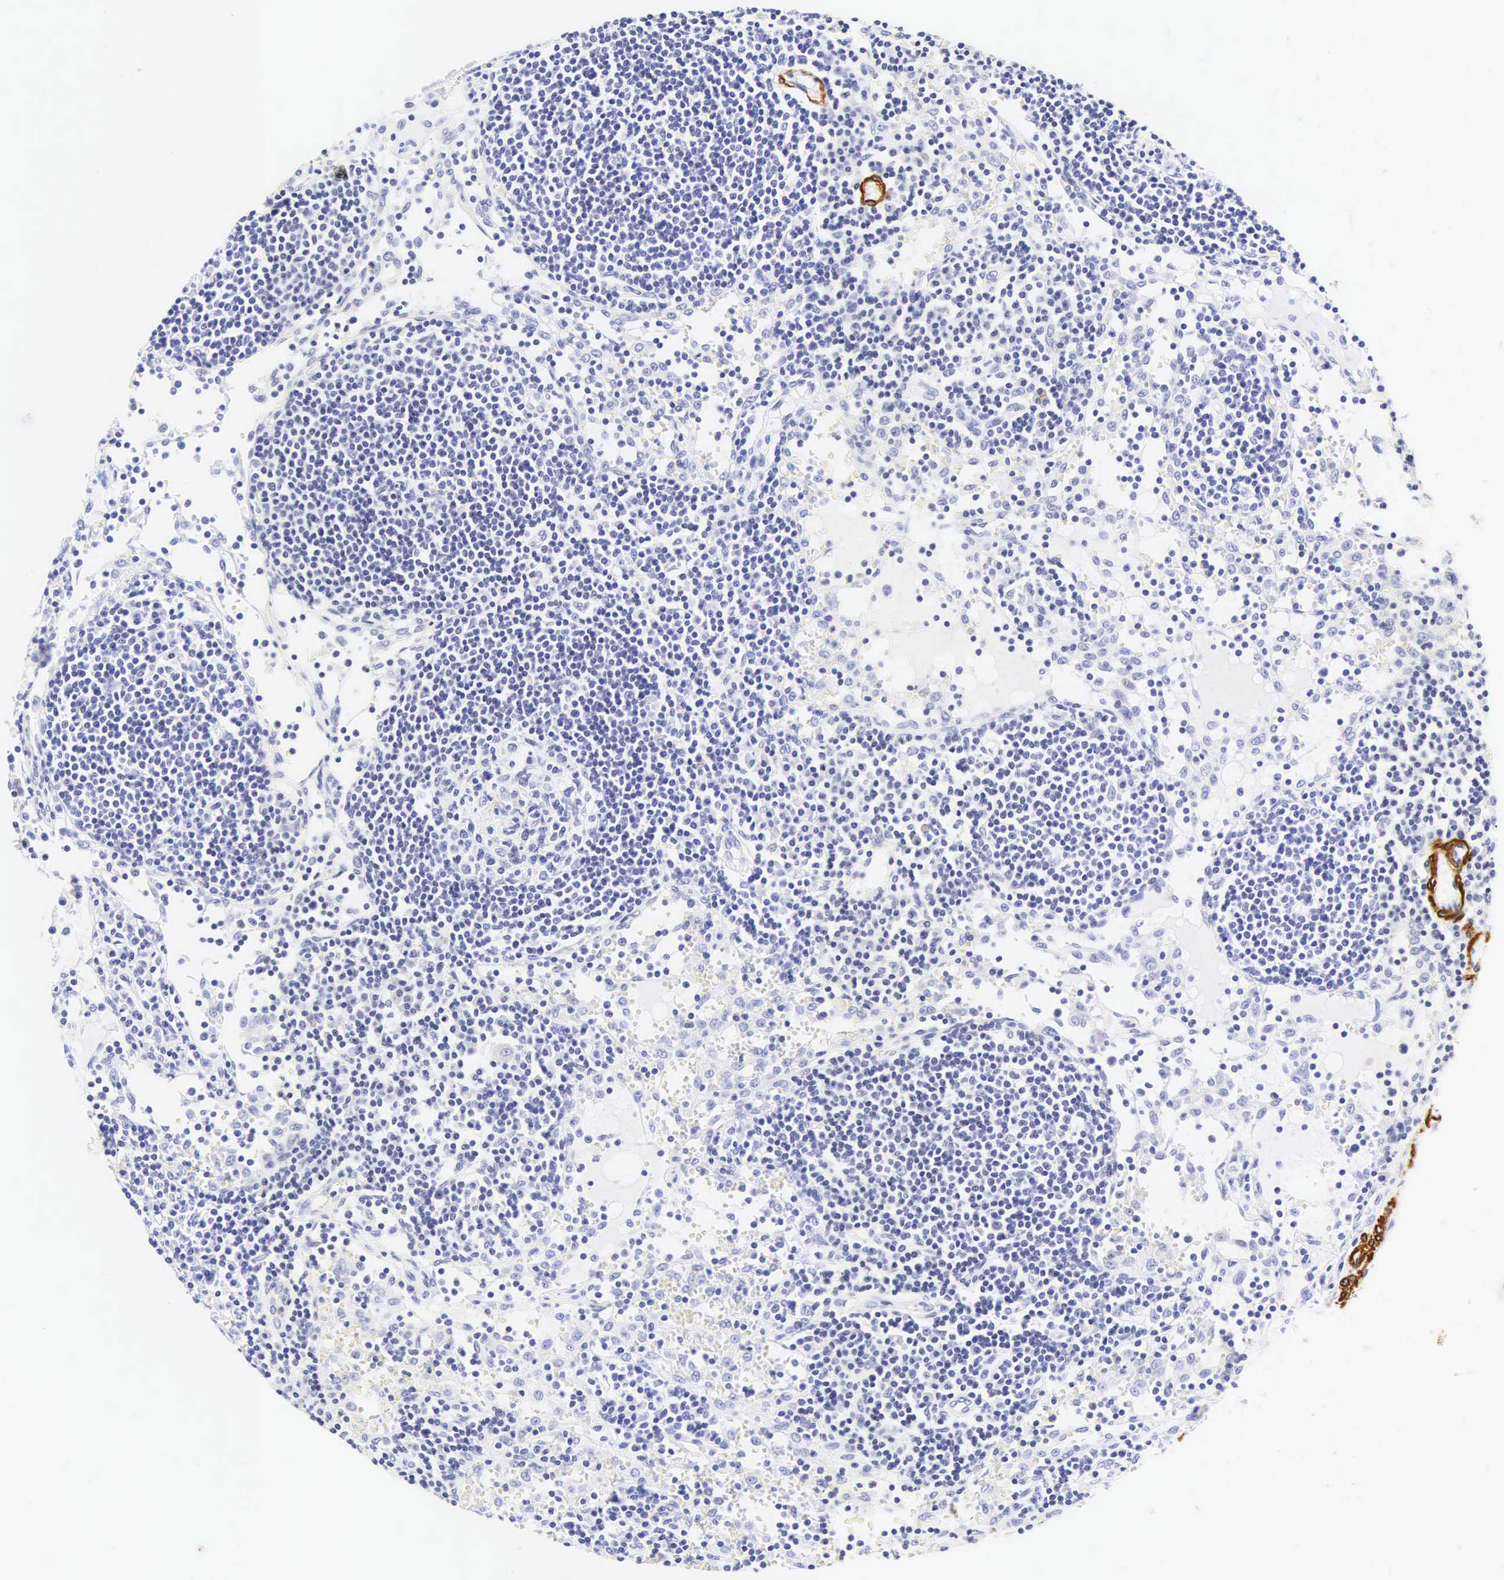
{"staining": {"intensity": "negative", "quantity": "none", "location": "none"}, "tissue": "lymph node", "cell_type": "Germinal center cells", "image_type": "normal", "snomed": [{"axis": "morphology", "description": "Normal tissue, NOS"}, {"axis": "topography", "description": "Lymph node"}], "caption": "Immunohistochemistry image of normal lymph node stained for a protein (brown), which shows no expression in germinal center cells. (DAB (3,3'-diaminobenzidine) immunohistochemistry (IHC) visualized using brightfield microscopy, high magnification).", "gene": "CALD1", "patient": {"sex": "female", "age": 55}}